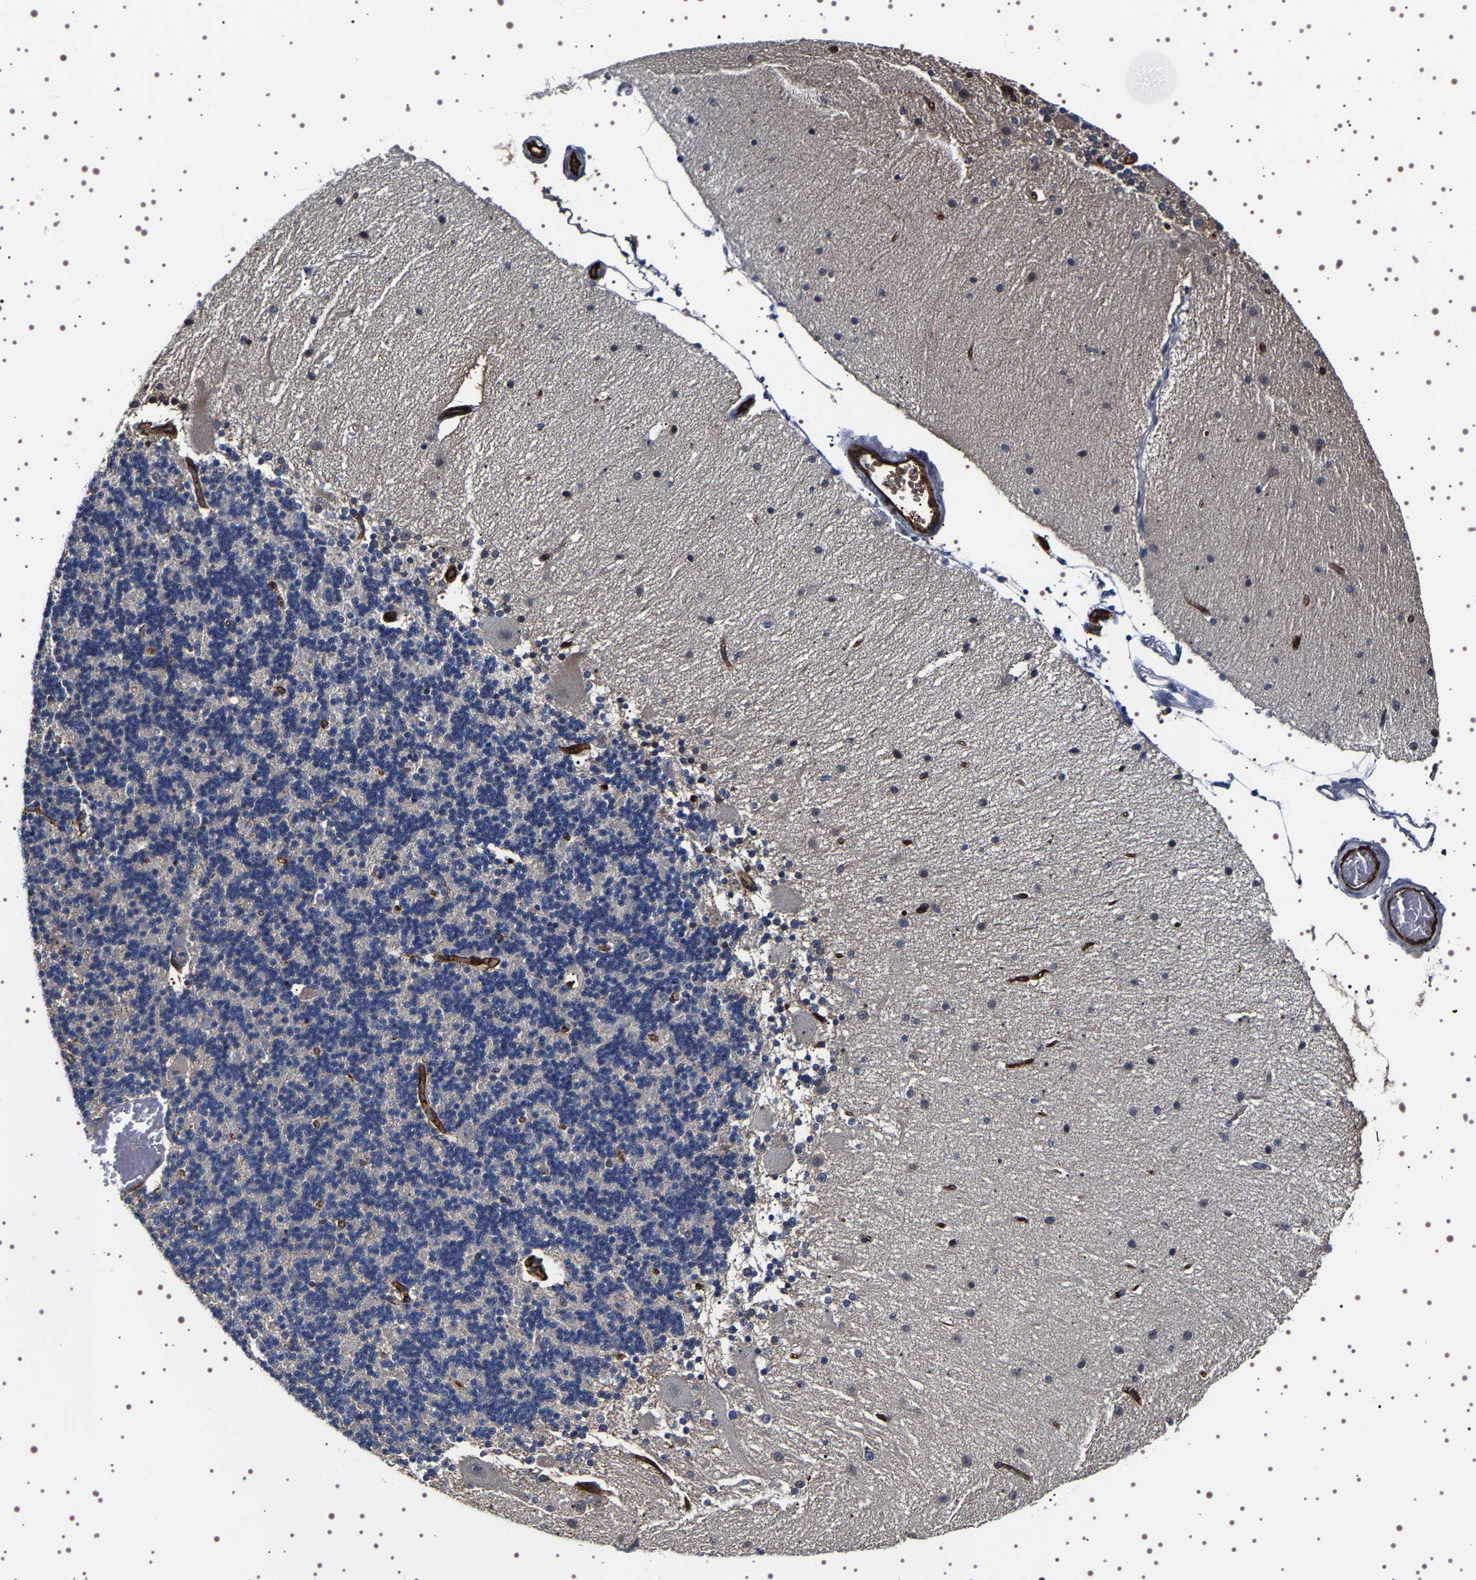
{"staining": {"intensity": "negative", "quantity": "none", "location": "none"}, "tissue": "cerebellum", "cell_type": "Cells in granular layer", "image_type": "normal", "snomed": [{"axis": "morphology", "description": "Normal tissue, NOS"}, {"axis": "topography", "description": "Cerebellum"}], "caption": "High power microscopy micrograph of an IHC histopathology image of benign cerebellum, revealing no significant staining in cells in granular layer.", "gene": "ALPL", "patient": {"sex": "female", "age": 54}}